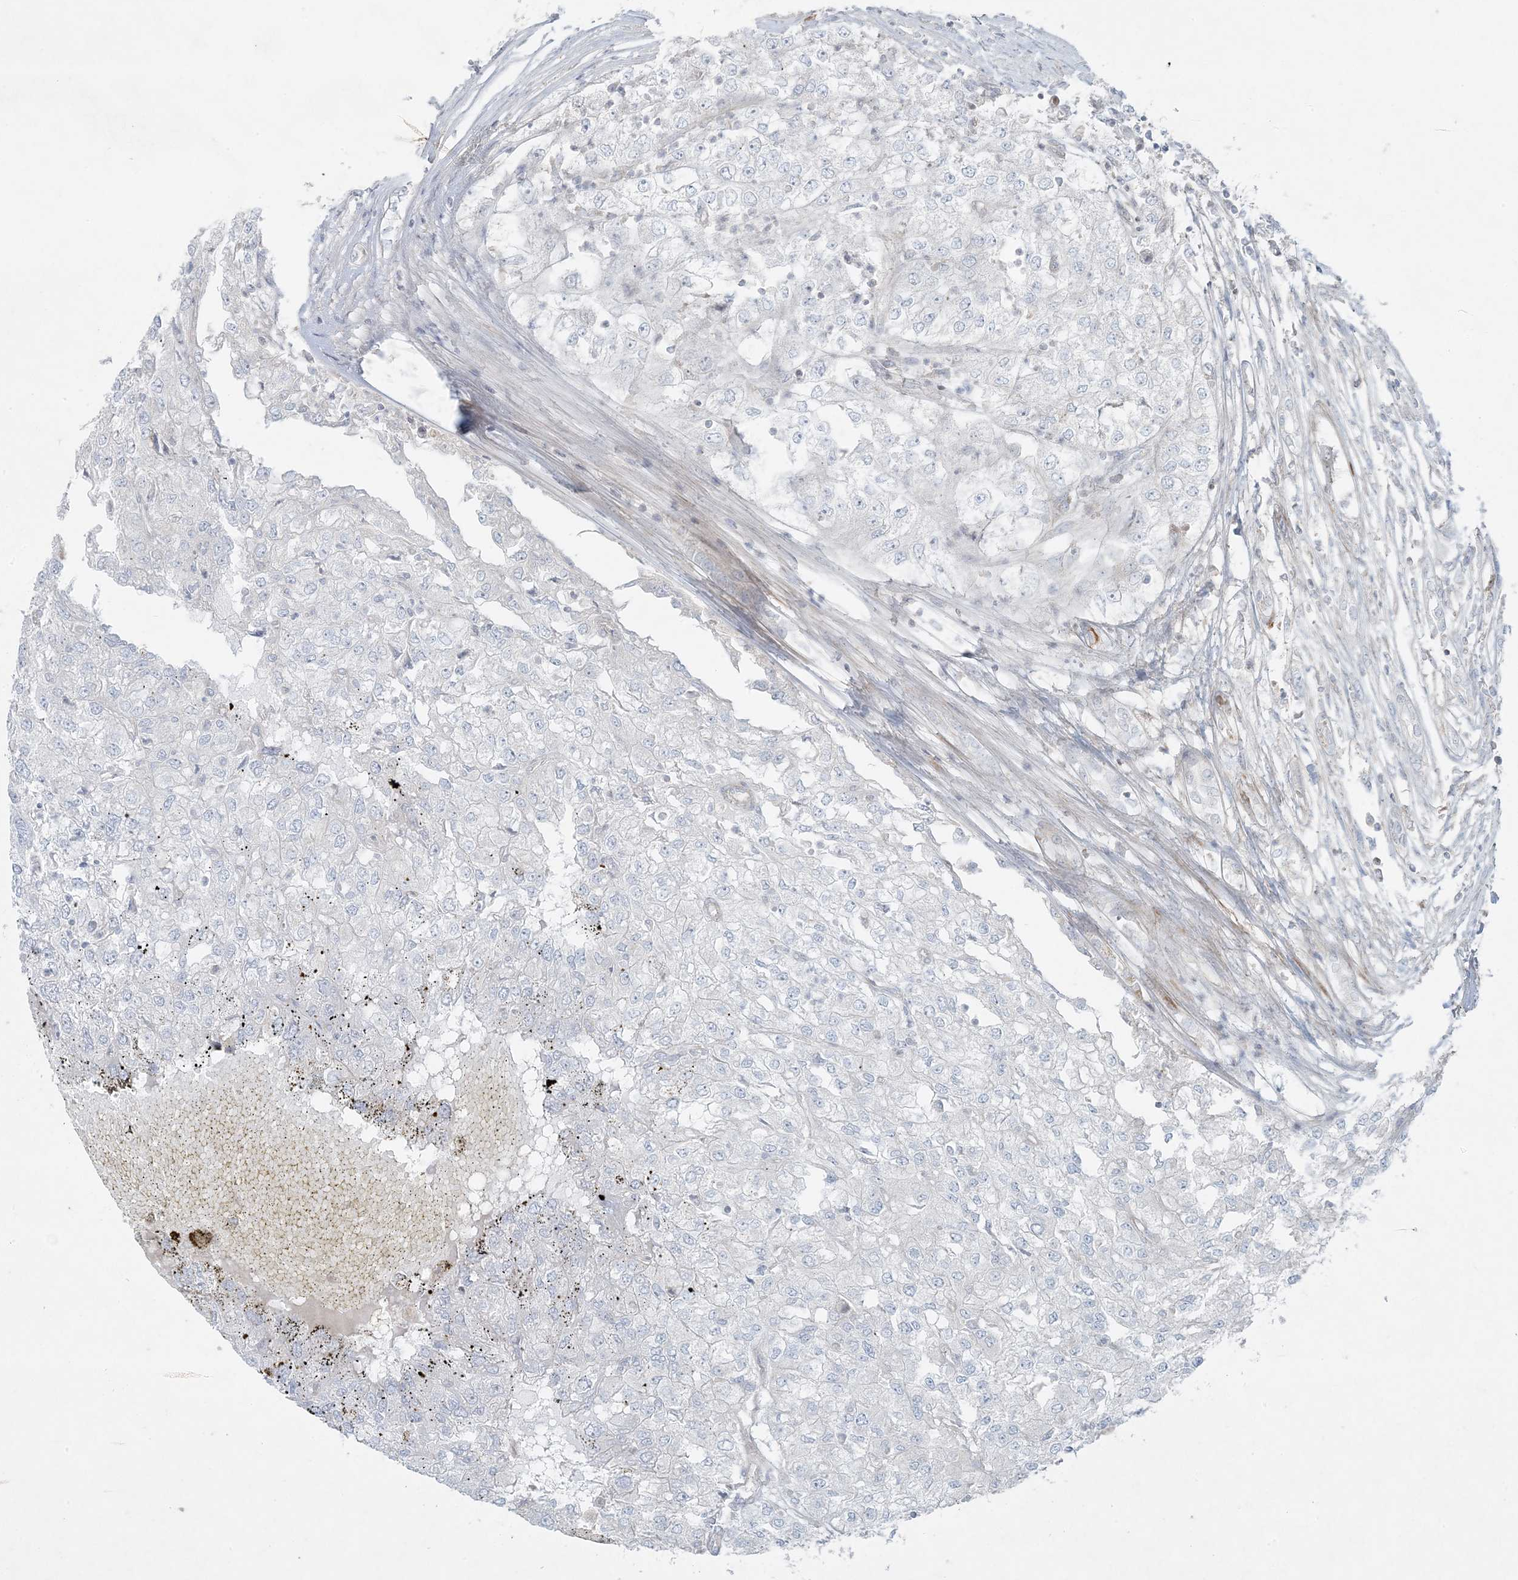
{"staining": {"intensity": "negative", "quantity": "none", "location": "none"}, "tissue": "renal cancer", "cell_type": "Tumor cells", "image_type": "cancer", "snomed": [{"axis": "morphology", "description": "Adenocarcinoma, NOS"}, {"axis": "topography", "description": "Kidney"}], "caption": "IHC photomicrograph of neoplastic tissue: adenocarcinoma (renal) stained with DAB displays no significant protein staining in tumor cells. Nuclei are stained in blue.", "gene": "PIK3R4", "patient": {"sex": "female", "age": 54}}